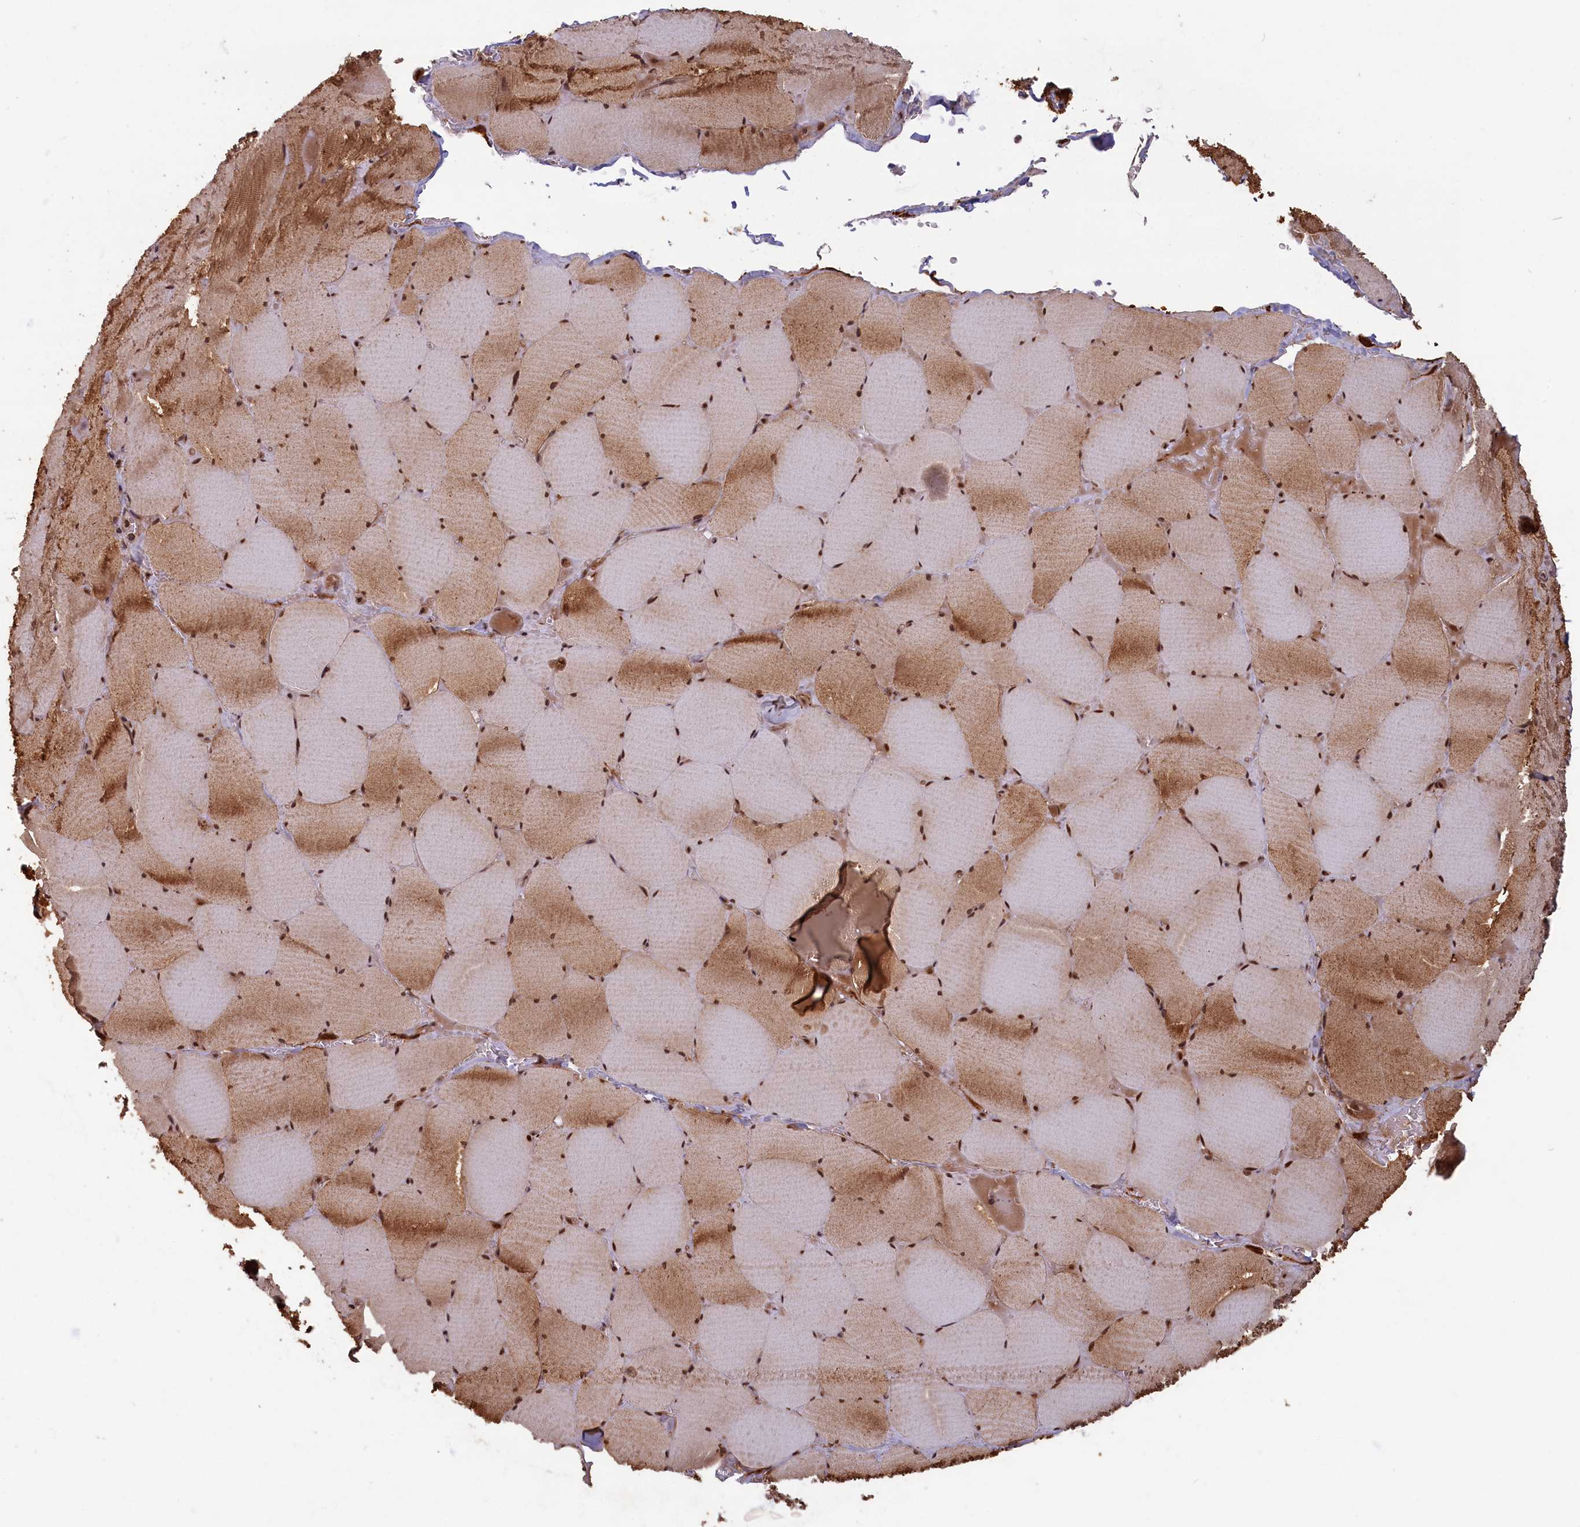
{"staining": {"intensity": "moderate", "quantity": ">75%", "location": "cytoplasmic/membranous,nuclear"}, "tissue": "skeletal muscle", "cell_type": "Myocytes", "image_type": "normal", "snomed": [{"axis": "morphology", "description": "Normal tissue, NOS"}, {"axis": "topography", "description": "Skeletal muscle"}, {"axis": "topography", "description": "Head-Neck"}], "caption": "IHC image of benign human skeletal muscle stained for a protein (brown), which displays medium levels of moderate cytoplasmic/membranous,nuclear positivity in approximately >75% of myocytes.", "gene": "HIF3A", "patient": {"sex": "male", "age": 66}}